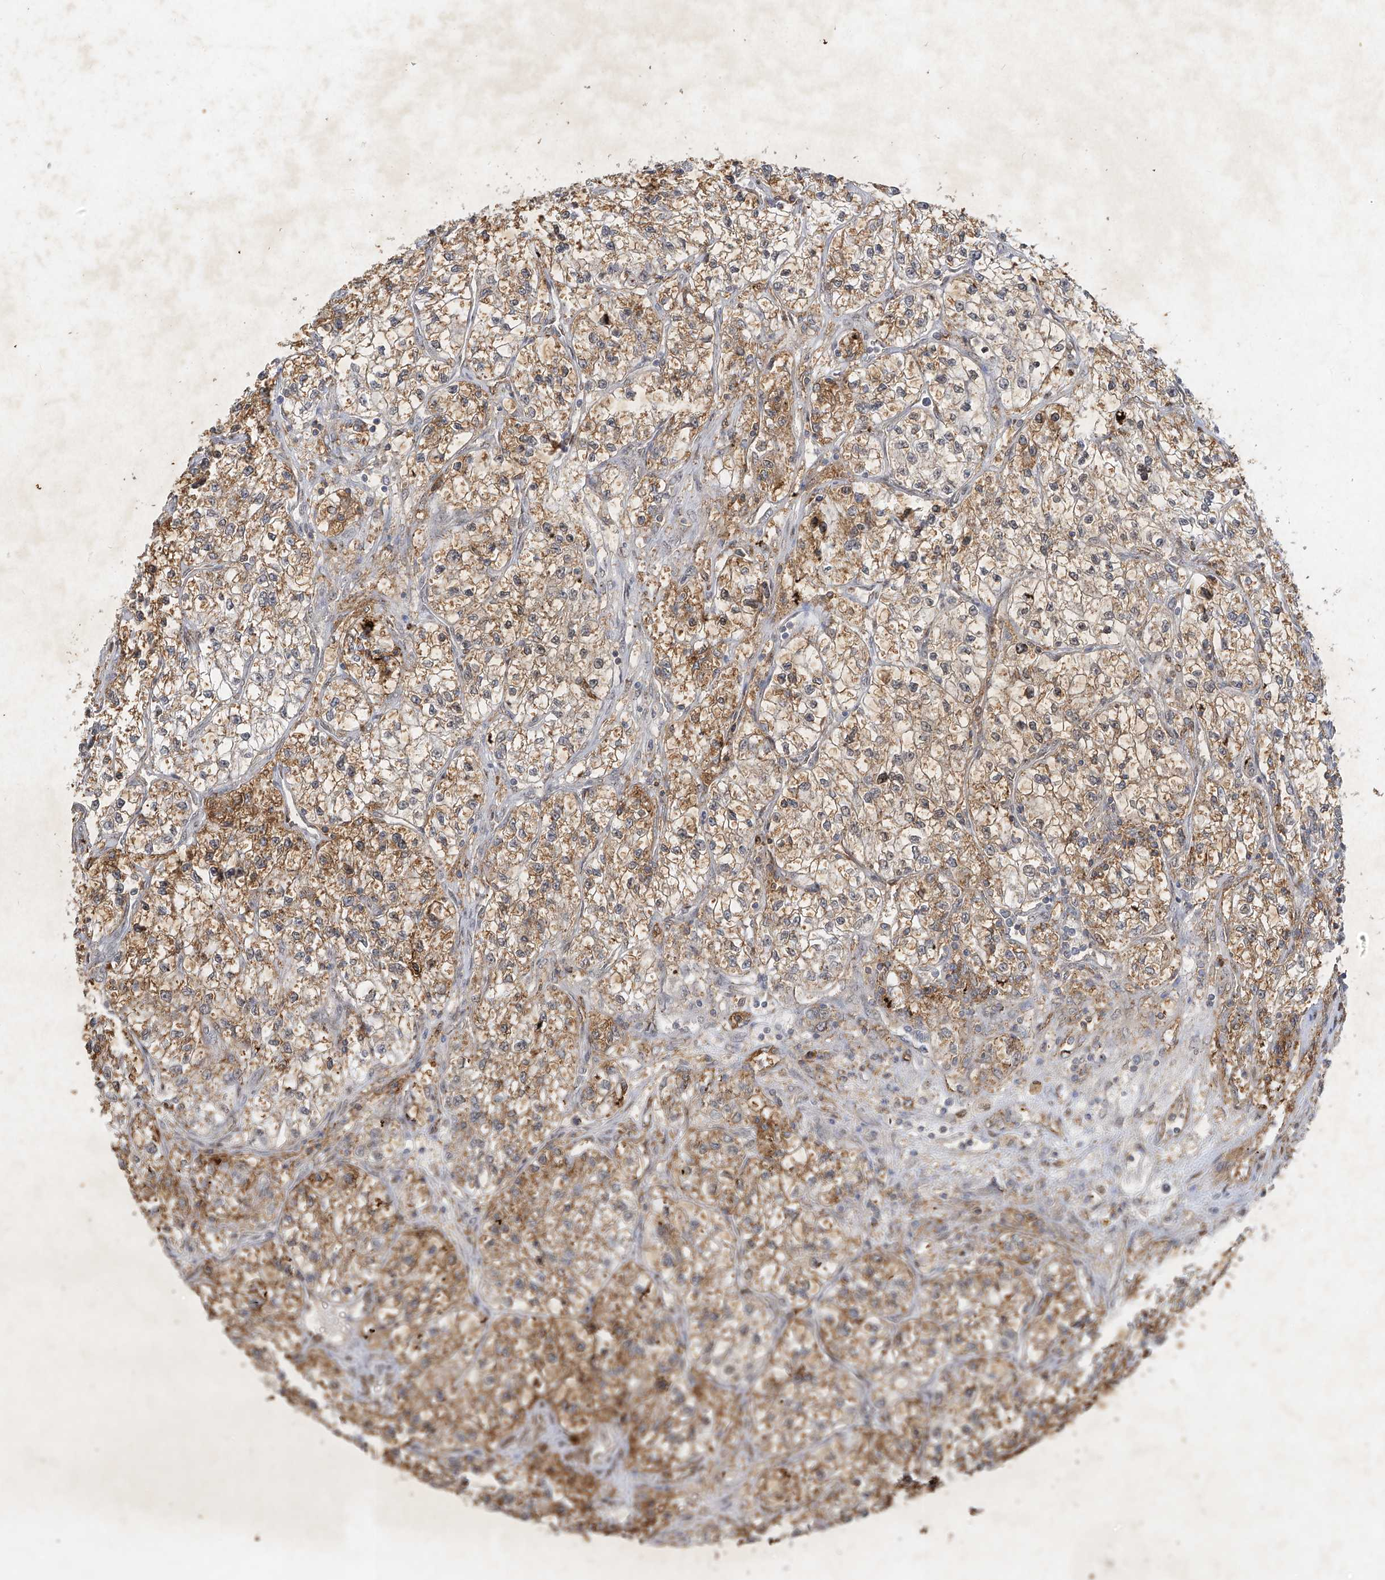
{"staining": {"intensity": "moderate", "quantity": ">75%", "location": "cytoplasmic/membranous"}, "tissue": "renal cancer", "cell_type": "Tumor cells", "image_type": "cancer", "snomed": [{"axis": "morphology", "description": "Adenocarcinoma, NOS"}, {"axis": "topography", "description": "Kidney"}], "caption": "Immunohistochemical staining of renal adenocarcinoma reveals medium levels of moderate cytoplasmic/membranous expression in approximately >75% of tumor cells. Ihc stains the protein in brown and the nuclei are stained blue.", "gene": "ATRIP", "patient": {"sex": "female", "age": 57}}